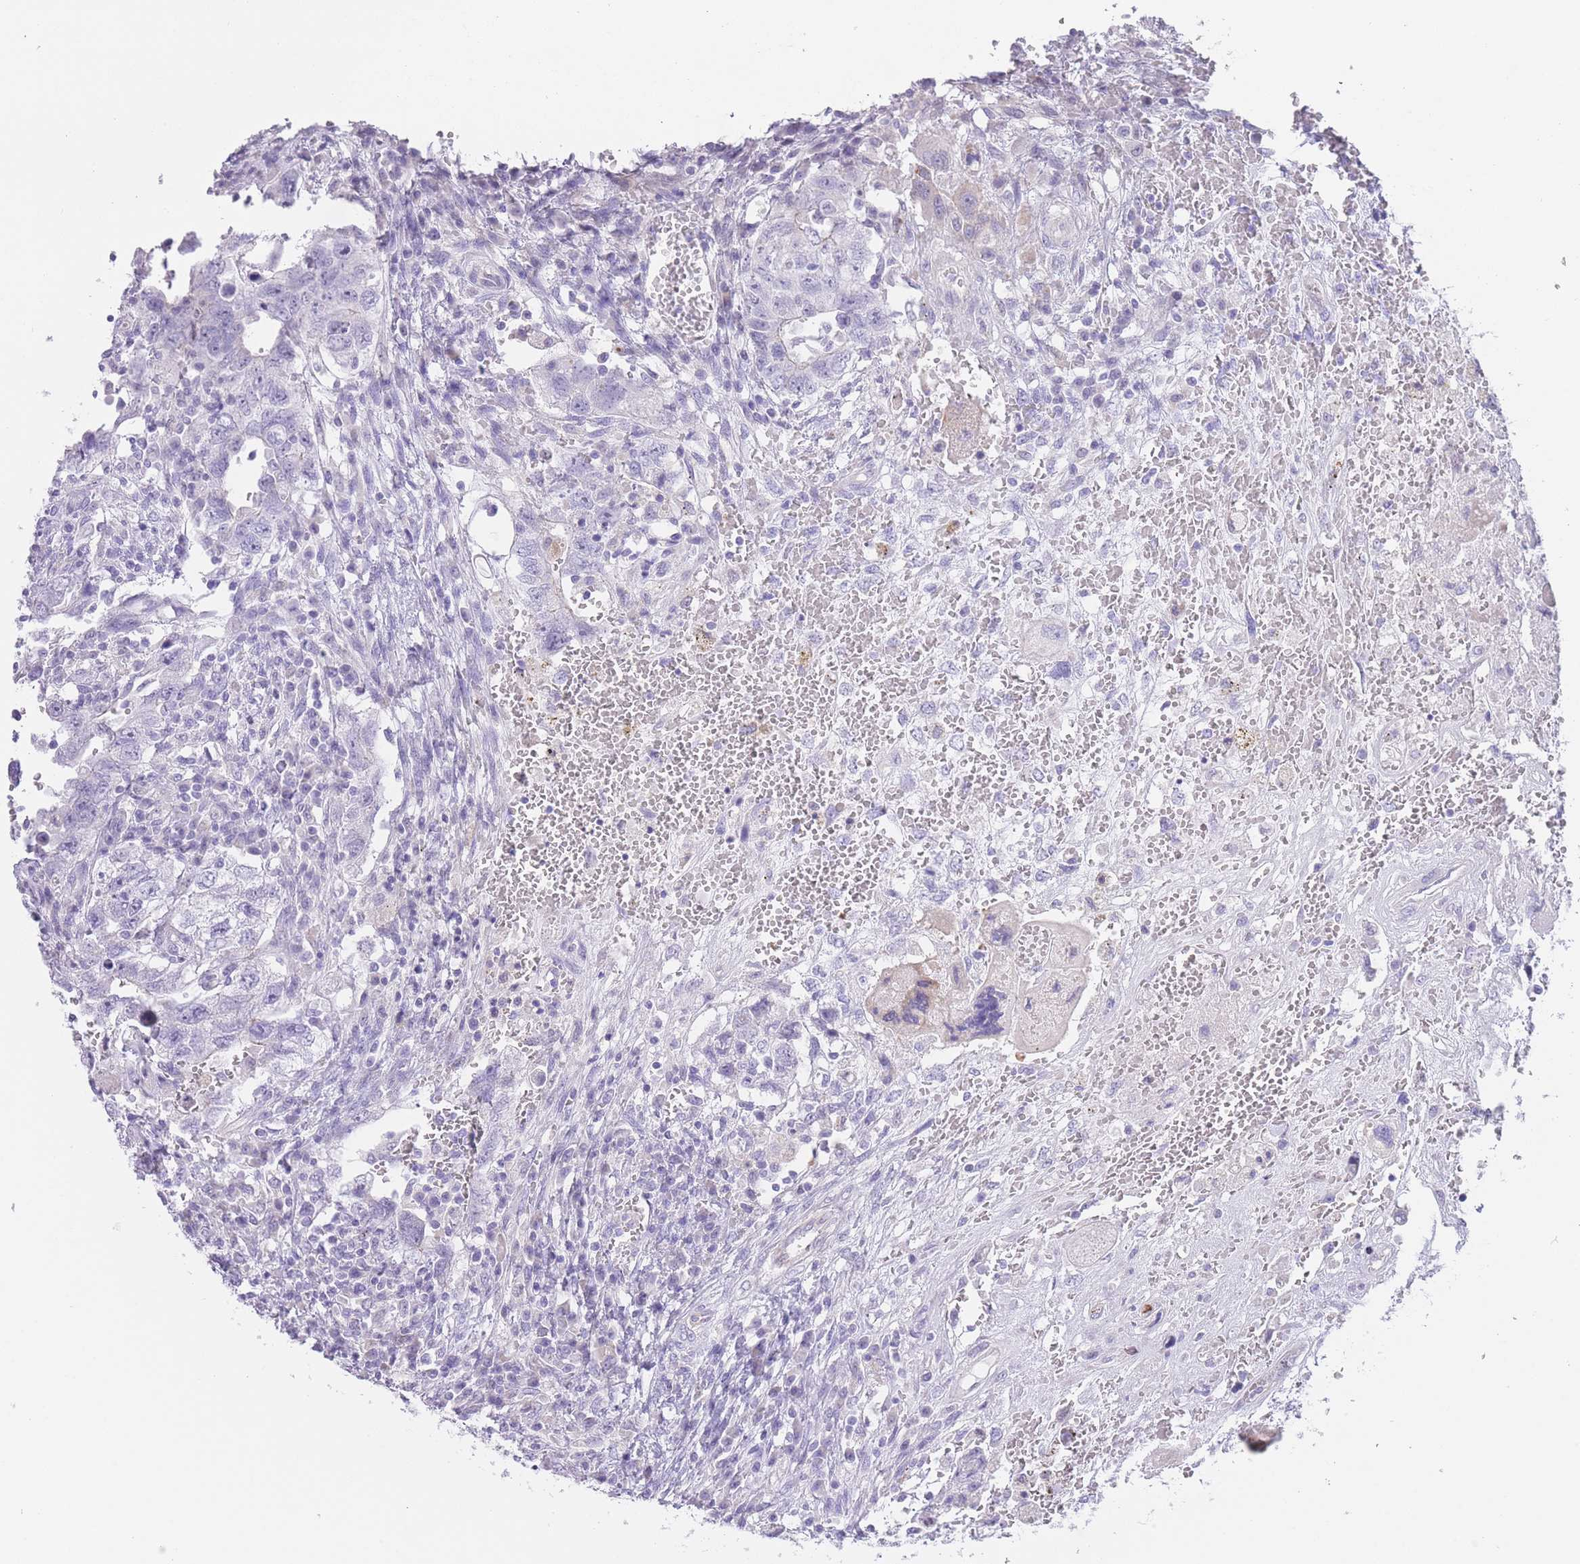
{"staining": {"intensity": "negative", "quantity": "none", "location": "none"}, "tissue": "testis cancer", "cell_type": "Tumor cells", "image_type": "cancer", "snomed": [{"axis": "morphology", "description": "Carcinoma, Embryonal, NOS"}, {"axis": "topography", "description": "Testis"}], "caption": "IHC photomicrograph of neoplastic tissue: embryonal carcinoma (testis) stained with DAB (3,3'-diaminobenzidine) shows no significant protein positivity in tumor cells.", "gene": "IMPG1", "patient": {"sex": "male", "age": 26}}